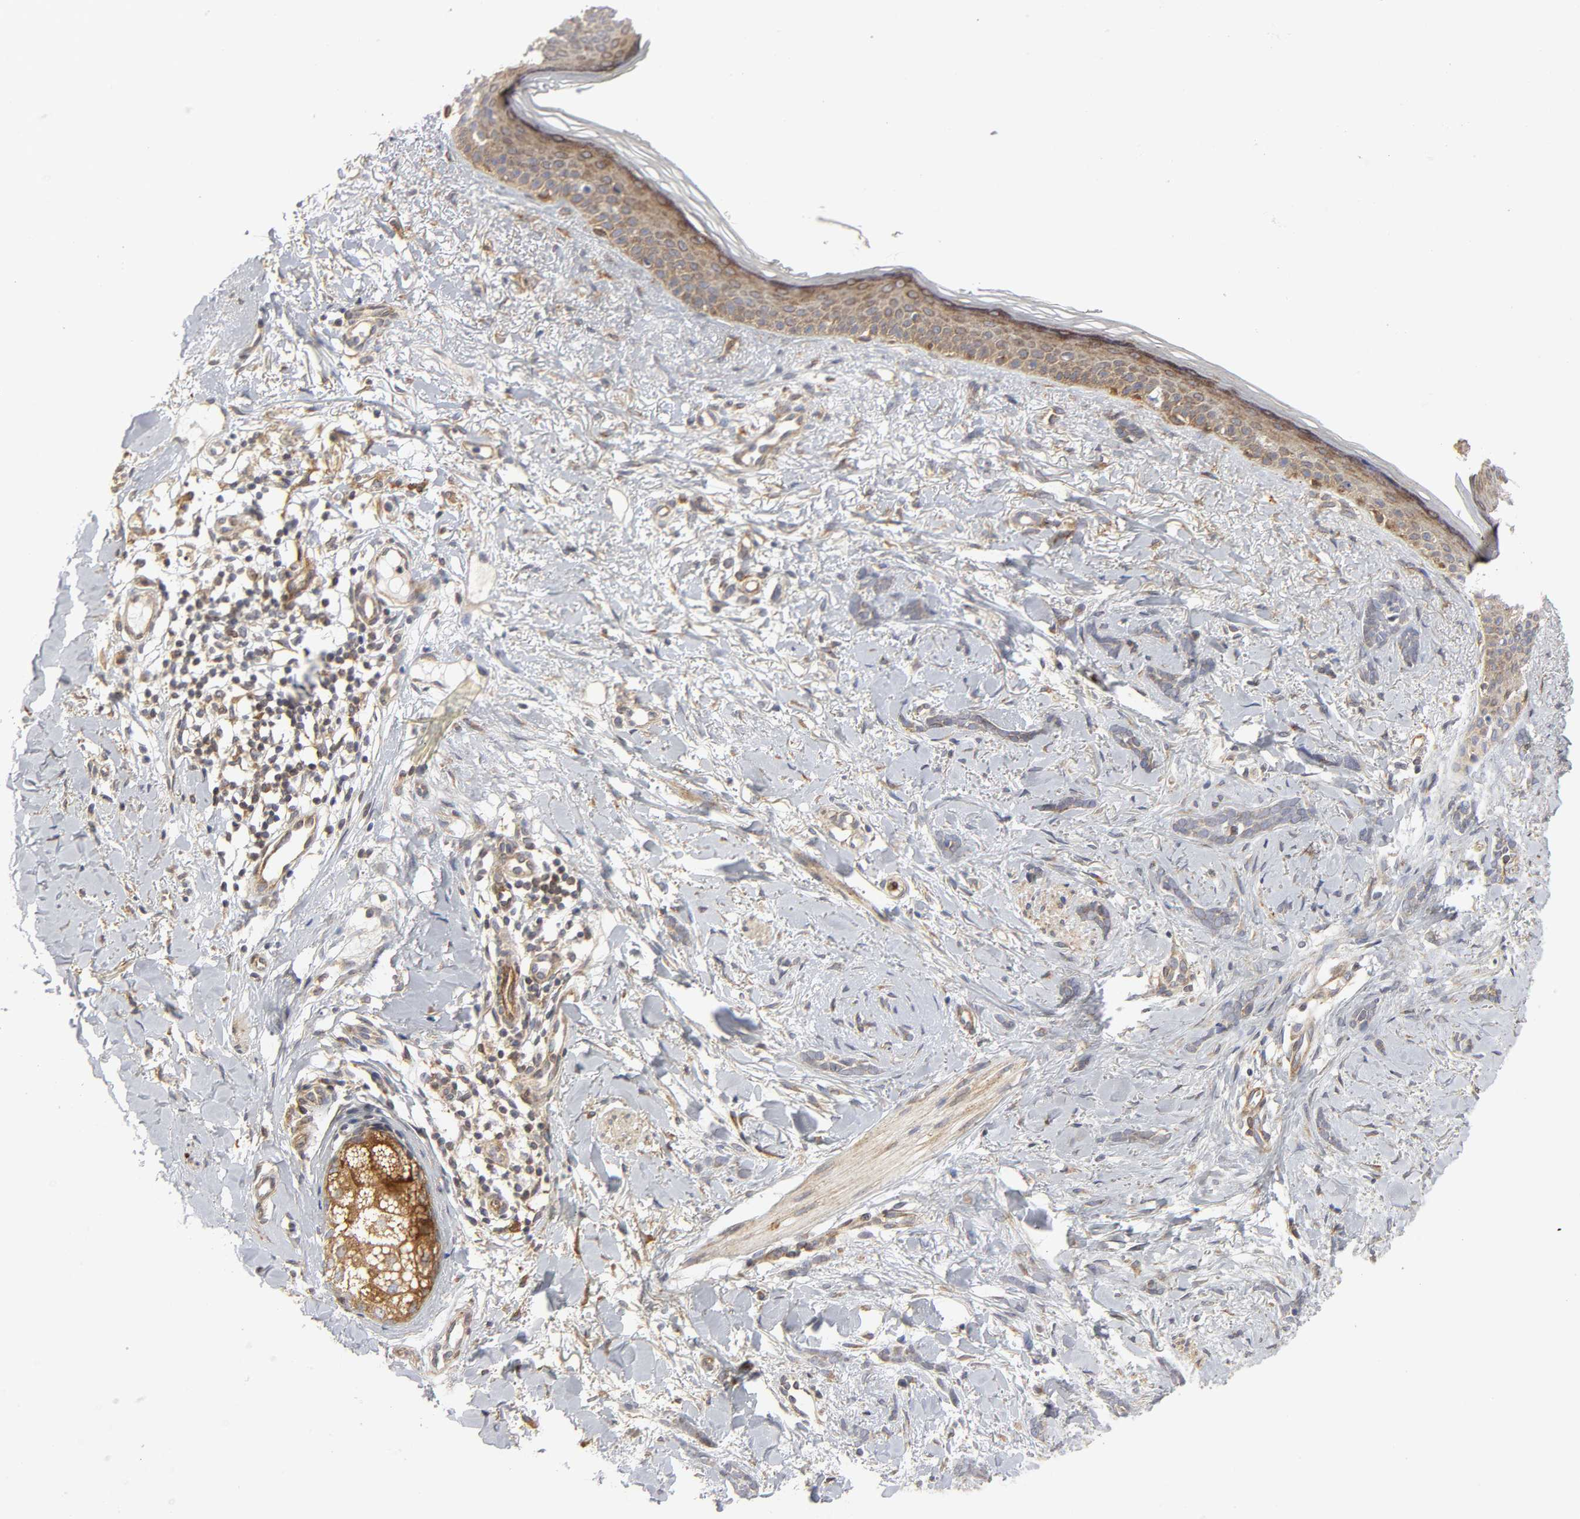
{"staining": {"intensity": "weak", "quantity": ">75%", "location": "cytoplasmic/membranous"}, "tissue": "skin cancer", "cell_type": "Tumor cells", "image_type": "cancer", "snomed": [{"axis": "morphology", "description": "Basal cell carcinoma"}, {"axis": "topography", "description": "Skin"}], "caption": "Skin cancer stained with DAB (3,3'-diaminobenzidine) immunohistochemistry displays low levels of weak cytoplasmic/membranous positivity in about >75% of tumor cells.", "gene": "POR", "patient": {"sex": "female", "age": 37}}